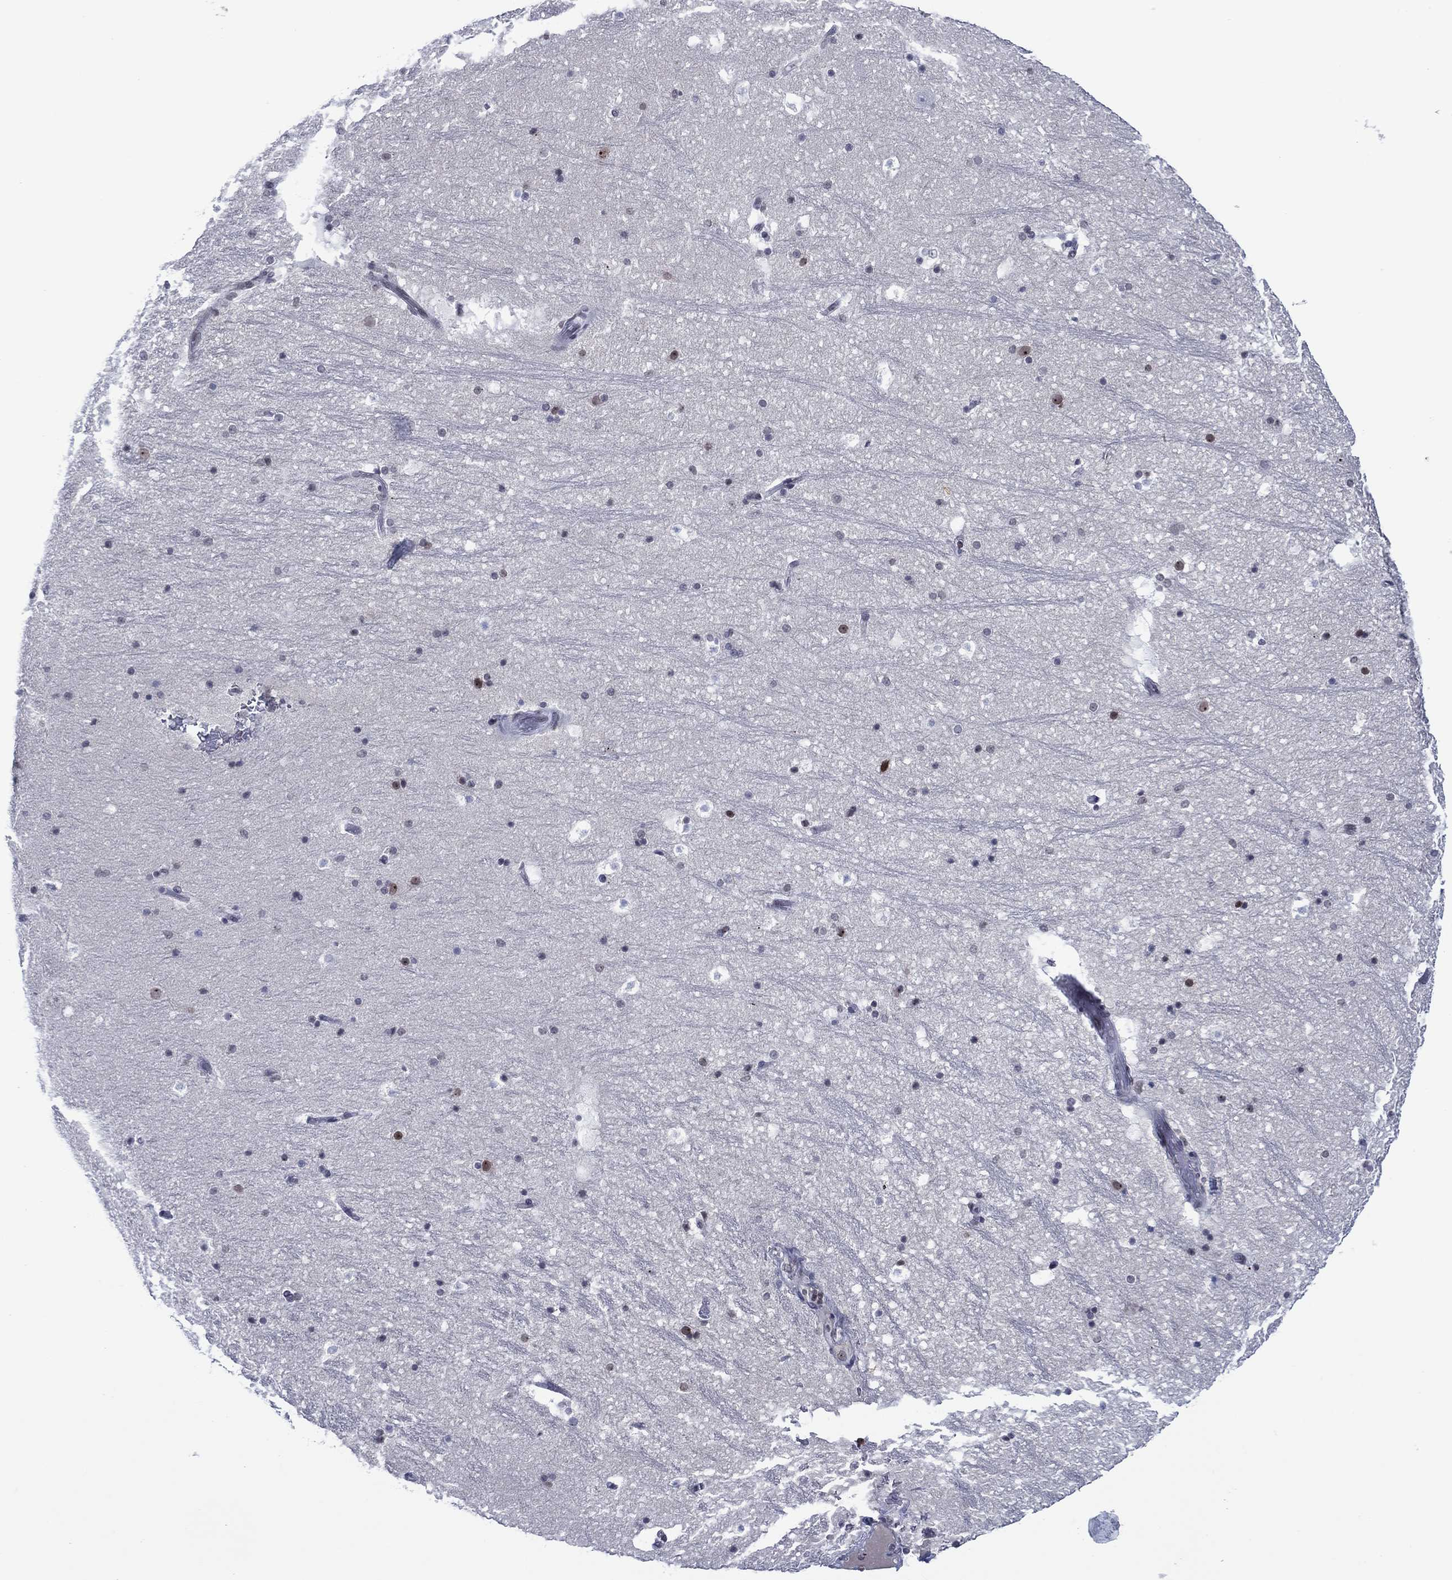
{"staining": {"intensity": "weak", "quantity": "<25%", "location": "nuclear"}, "tissue": "hippocampus", "cell_type": "Glial cells", "image_type": "normal", "snomed": [{"axis": "morphology", "description": "Normal tissue, NOS"}, {"axis": "topography", "description": "Hippocampus"}], "caption": "A high-resolution photomicrograph shows IHC staining of normal hippocampus, which exhibits no significant staining in glial cells. (Immunohistochemistry (ihc), brightfield microscopy, high magnification).", "gene": "GATA6", "patient": {"sex": "male", "age": 51}}